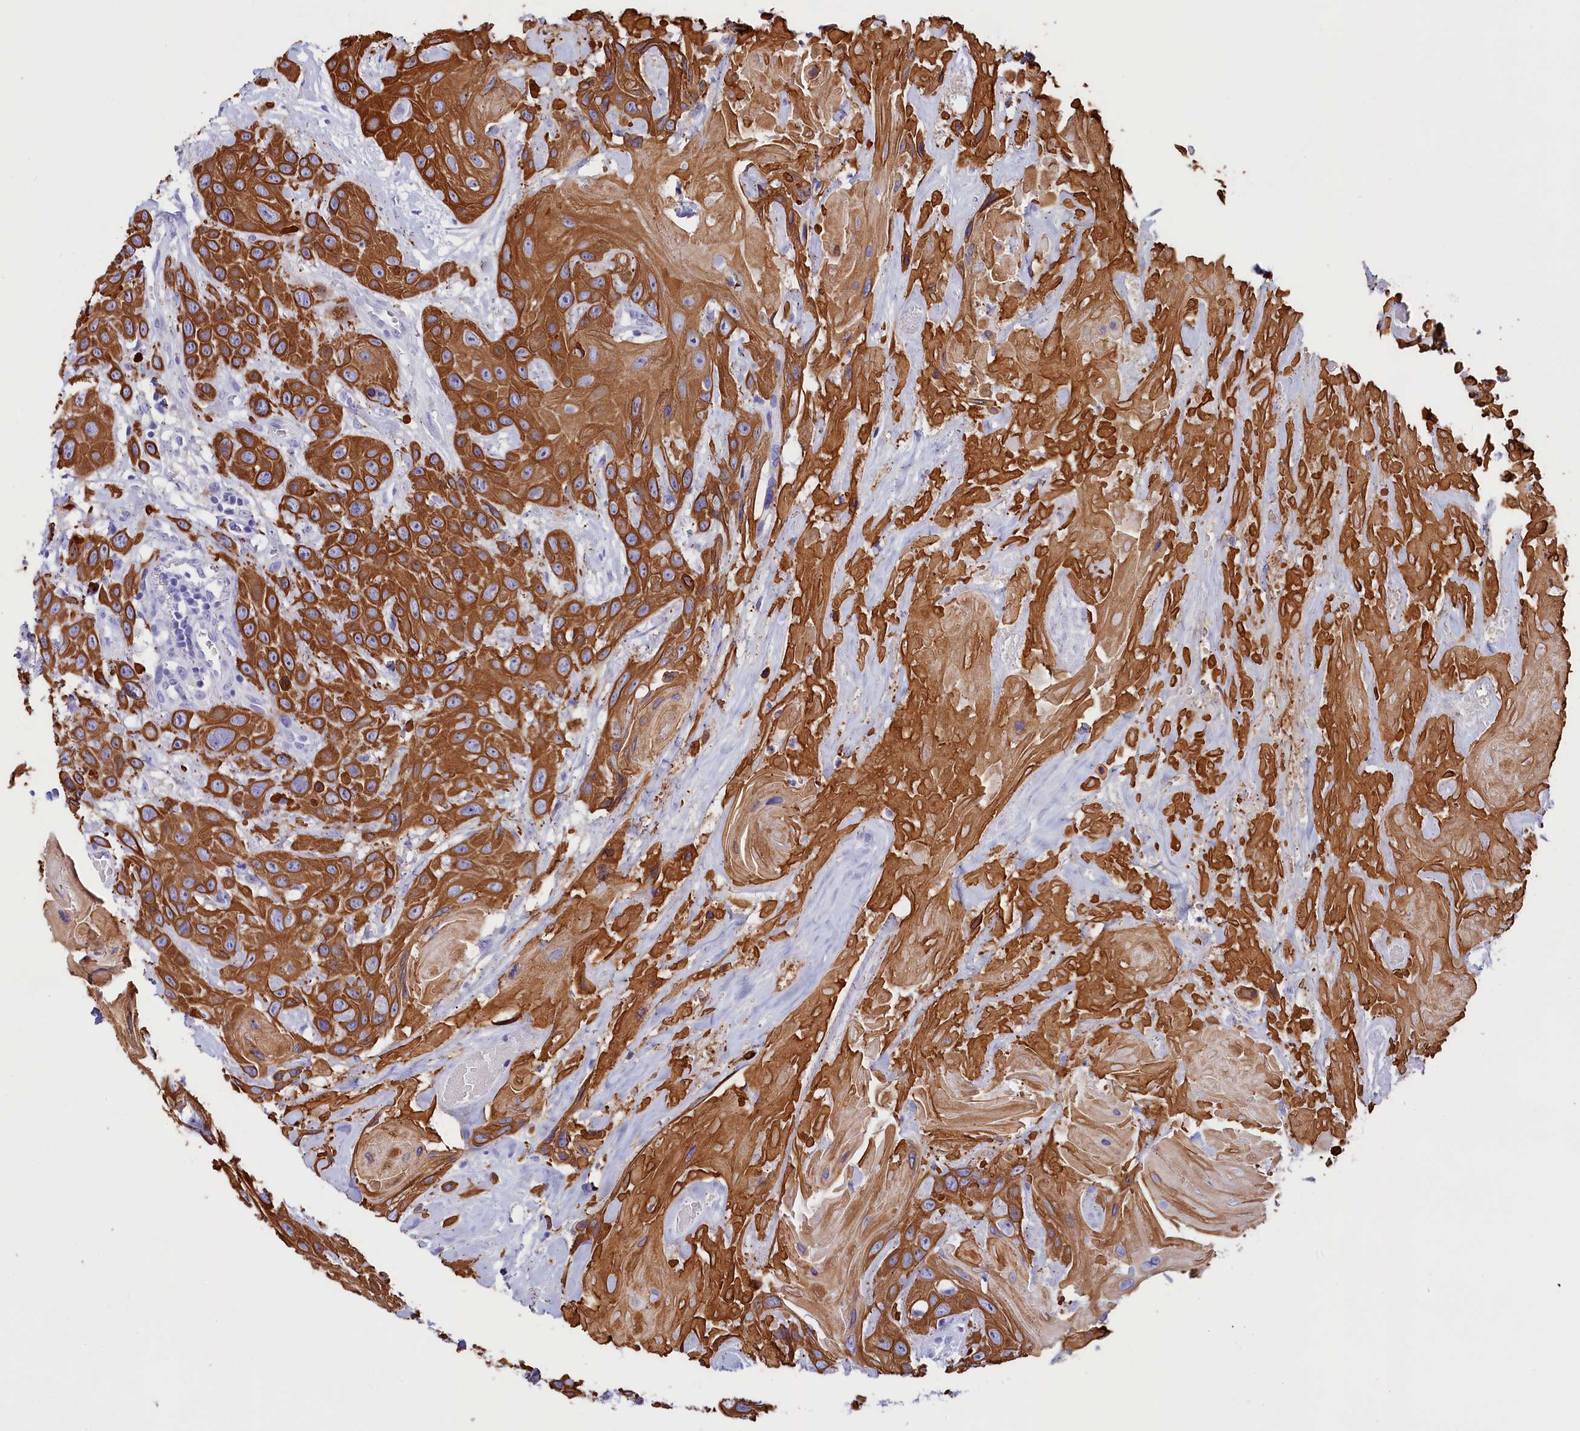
{"staining": {"intensity": "strong", "quantity": ">75%", "location": "cytoplasmic/membranous"}, "tissue": "head and neck cancer", "cell_type": "Tumor cells", "image_type": "cancer", "snomed": [{"axis": "morphology", "description": "Squamous cell carcinoma, NOS"}, {"axis": "topography", "description": "Head-Neck"}], "caption": "Strong cytoplasmic/membranous protein staining is present in about >75% of tumor cells in head and neck squamous cell carcinoma.", "gene": "SULT2A1", "patient": {"sex": "male", "age": 81}}